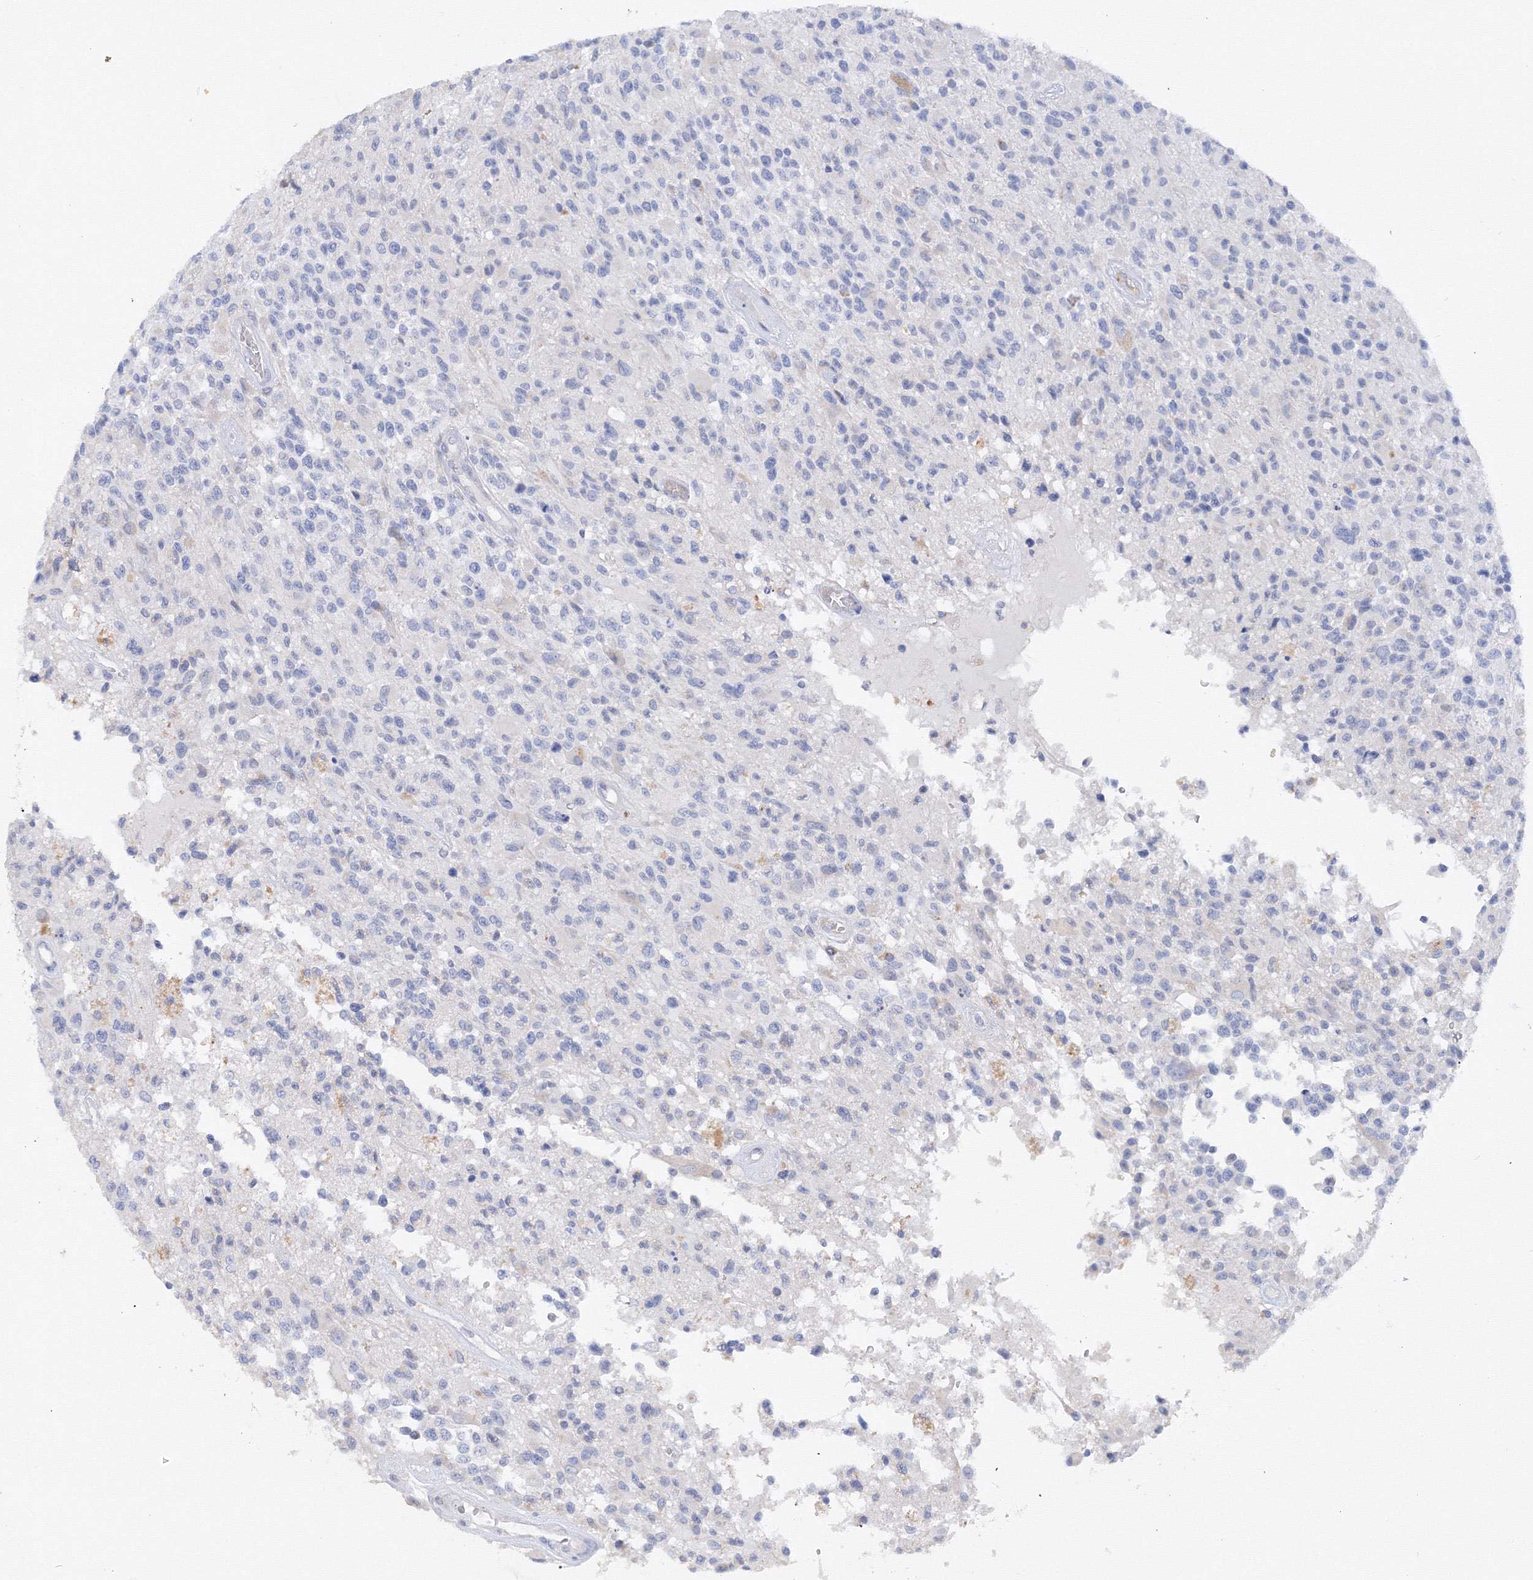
{"staining": {"intensity": "negative", "quantity": "none", "location": "none"}, "tissue": "glioma", "cell_type": "Tumor cells", "image_type": "cancer", "snomed": [{"axis": "morphology", "description": "Glioma, malignant, High grade"}, {"axis": "morphology", "description": "Glioblastoma, NOS"}, {"axis": "topography", "description": "Brain"}], "caption": "Tumor cells are negative for protein expression in human glioma. (Stains: DAB IHC with hematoxylin counter stain, Microscopy: brightfield microscopy at high magnification).", "gene": "TAMM41", "patient": {"sex": "male", "age": 60}}